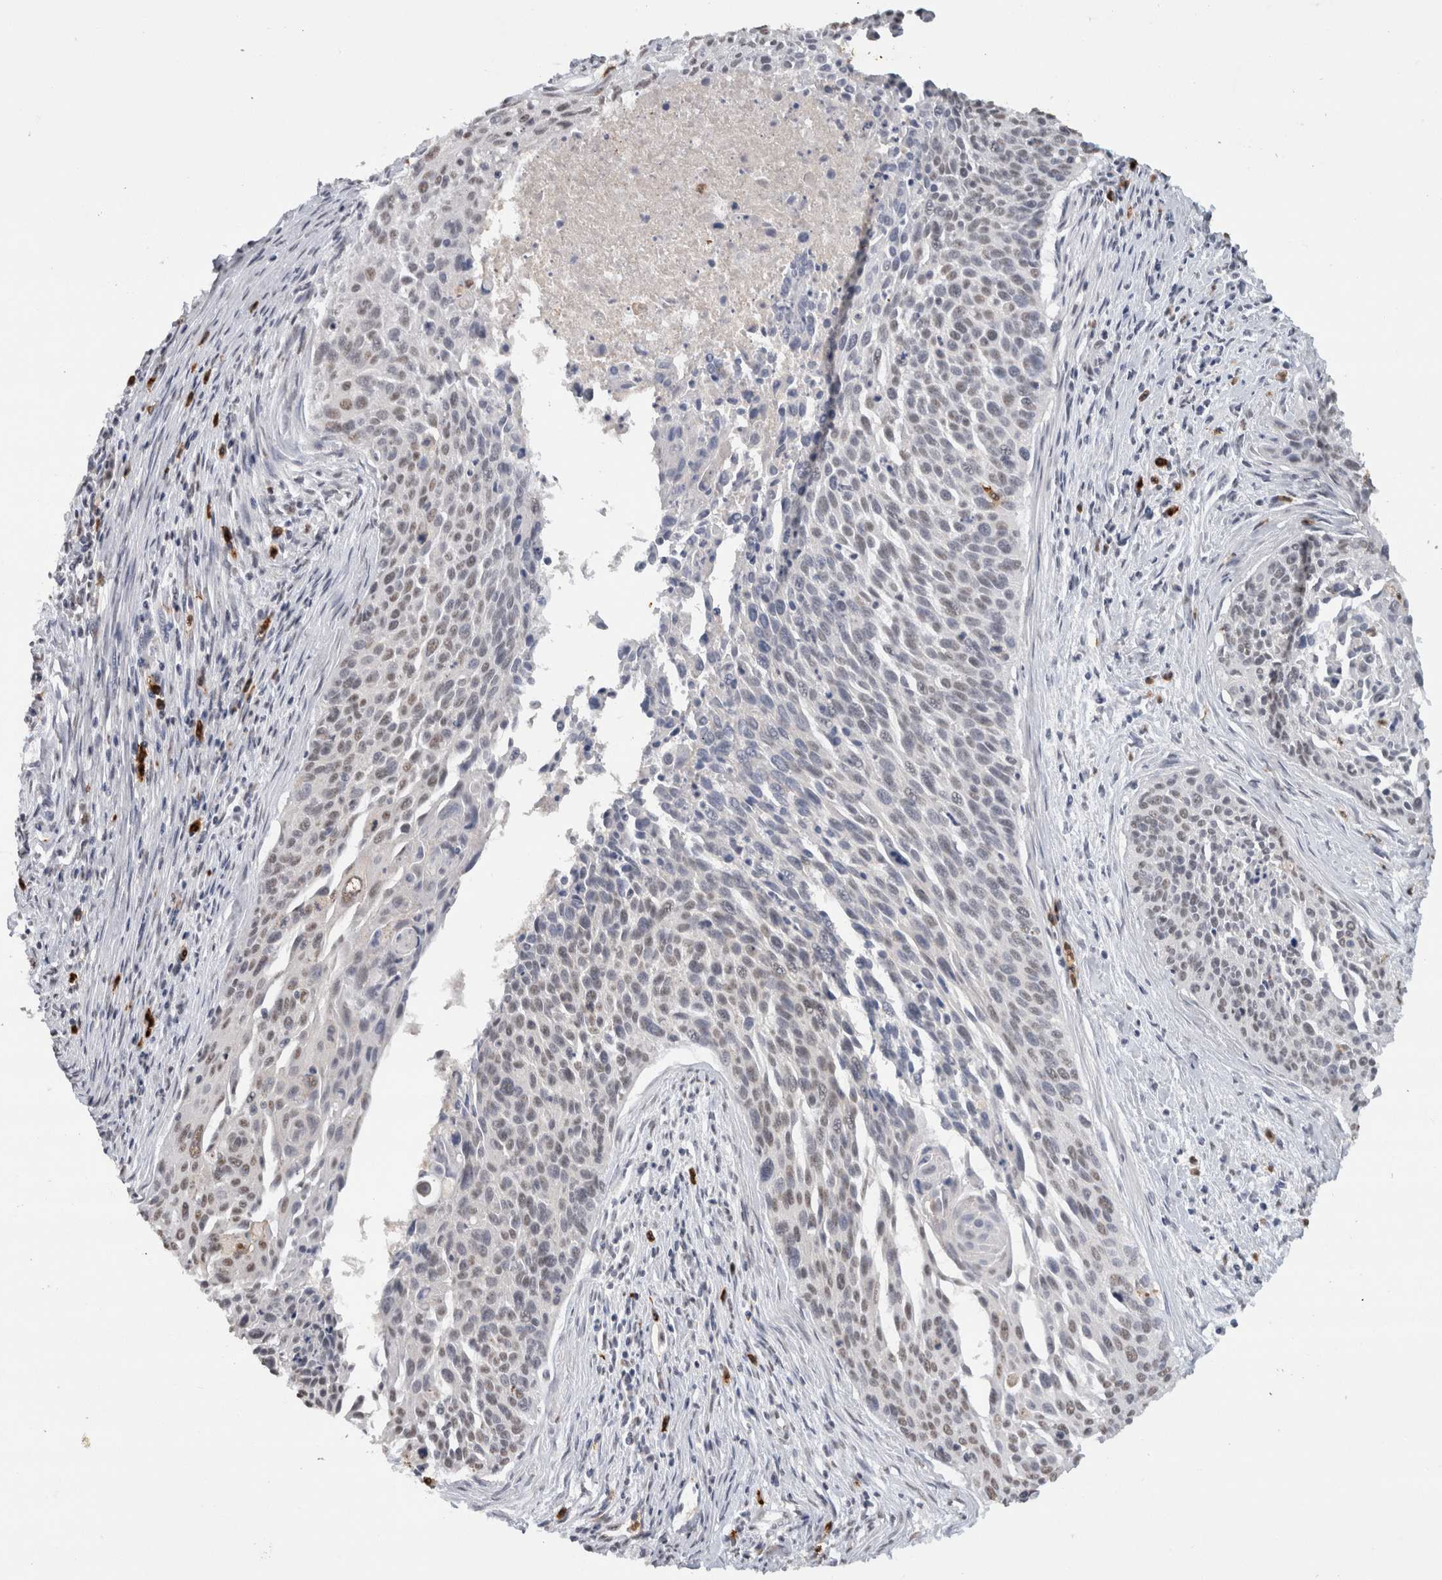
{"staining": {"intensity": "negative", "quantity": "none", "location": "none"}, "tissue": "cervical cancer", "cell_type": "Tumor cells", "image_type": "cancer", "snomed": [{"axis": "morphology", "description": "Squamous cell carcinoma, NOS"}, {"axis": "topography", "description": "Cervix"}], "caption": "Protein analysis of cervical cancer reveals no significant staining in tumor cells.", "gene": "RPS6KA2", "patient": {"sex": "female", "age": 55}}